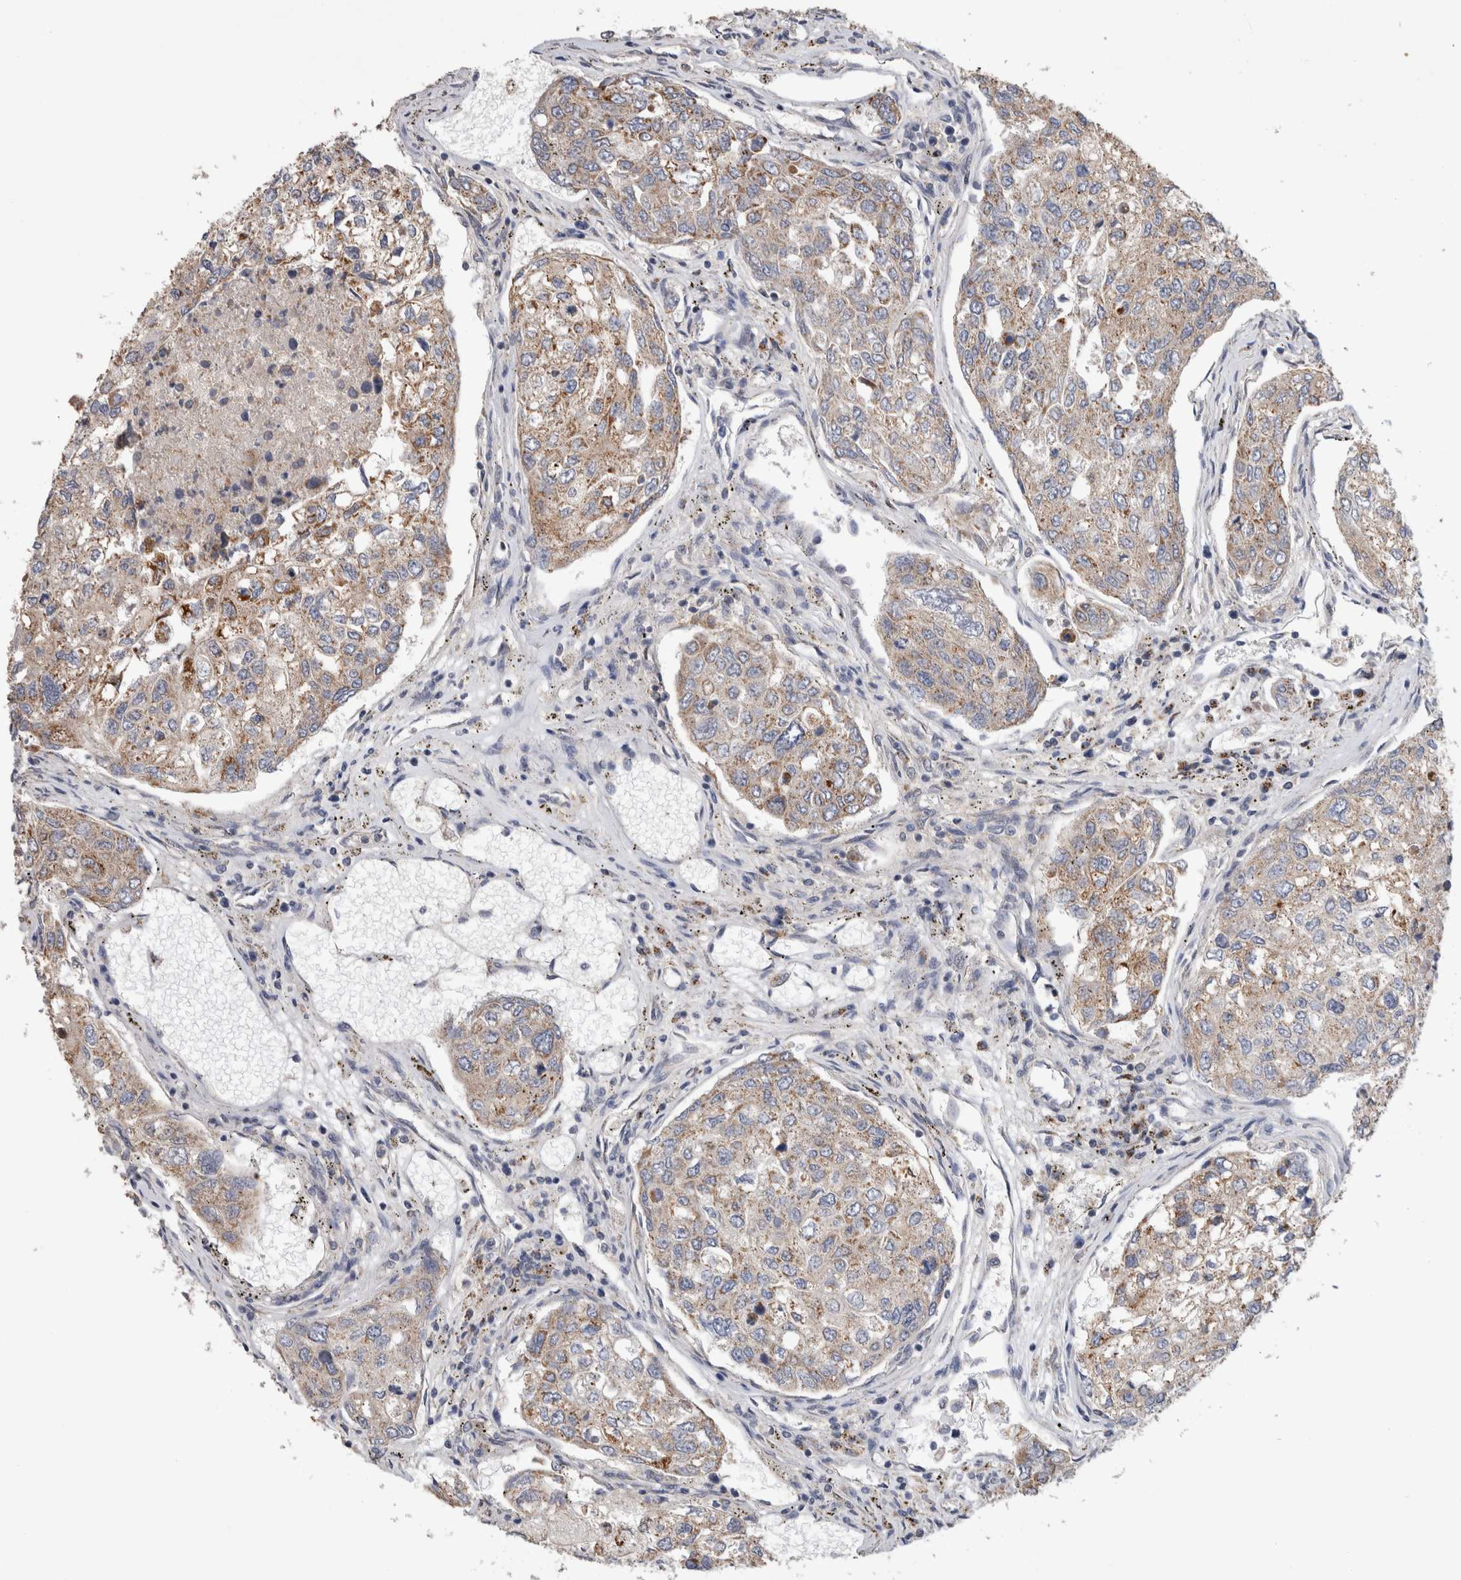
{"staining": {"intensity": "weak", "quantity": "25%-75%", "location": "cytoplasmic/membranous"}, "tissue": "urothelial cancer", "cell_type": "Tumor cells", "image_type": "cancer", "snomed": [{"axis": "morphology", "description": "Urothelial carcinoma, High grade"}, {"axis": "topography", "description": "Lymph node"}, {"axis": "topography", "description": "Urinary bladder"}], "caption": "Immunohistochemical staining of urothelial carcinoma (high-grade) displays low levels of weak cytoplasmic/membranous staining in approximately 25%-75% of tumor cells.", "gene": "IARS2", "patient": {"sex": "male", "age": 51}}